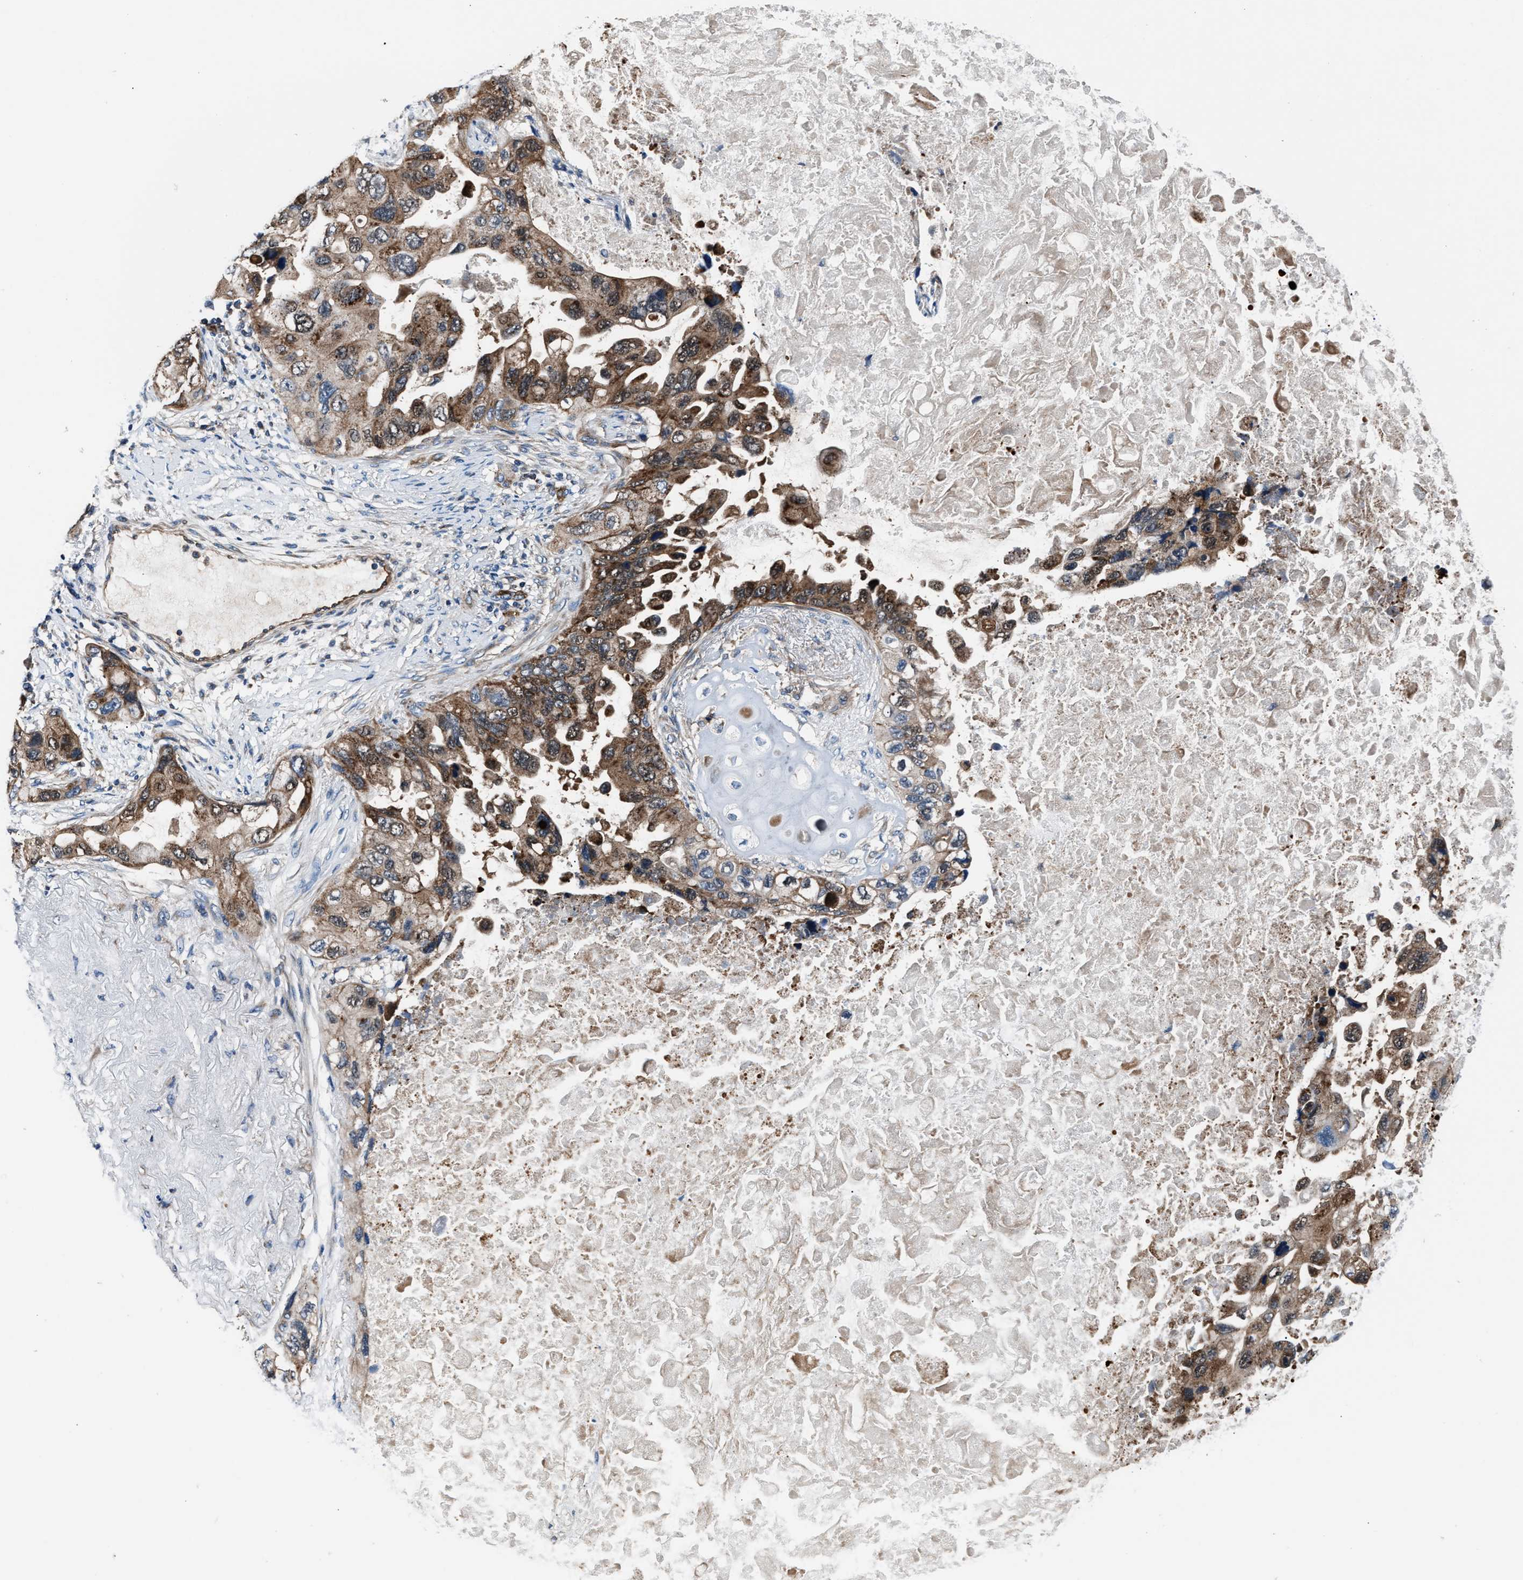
{"staining": {"intensity": "moderate", "quantity": ">75%", "location": "cytoplasmic/membranous"}, "tissue": "lung cancer", "cell_type": "Tumor cells", "image_type": "cancer", "snomed": [{"axis": "morphology", "description": "Squamous cell carcinoma, NOS"}, {"axis": "topography", "description": "Lung"}], "caption": "Lung cancer was stained to show a protein in brown. There is medium levels of moderate cytoplasmic/membranous staining in approximately >75% of tumor cells.", "gene": "GGCT", "patient": {"sex": "female", "age": 73}}